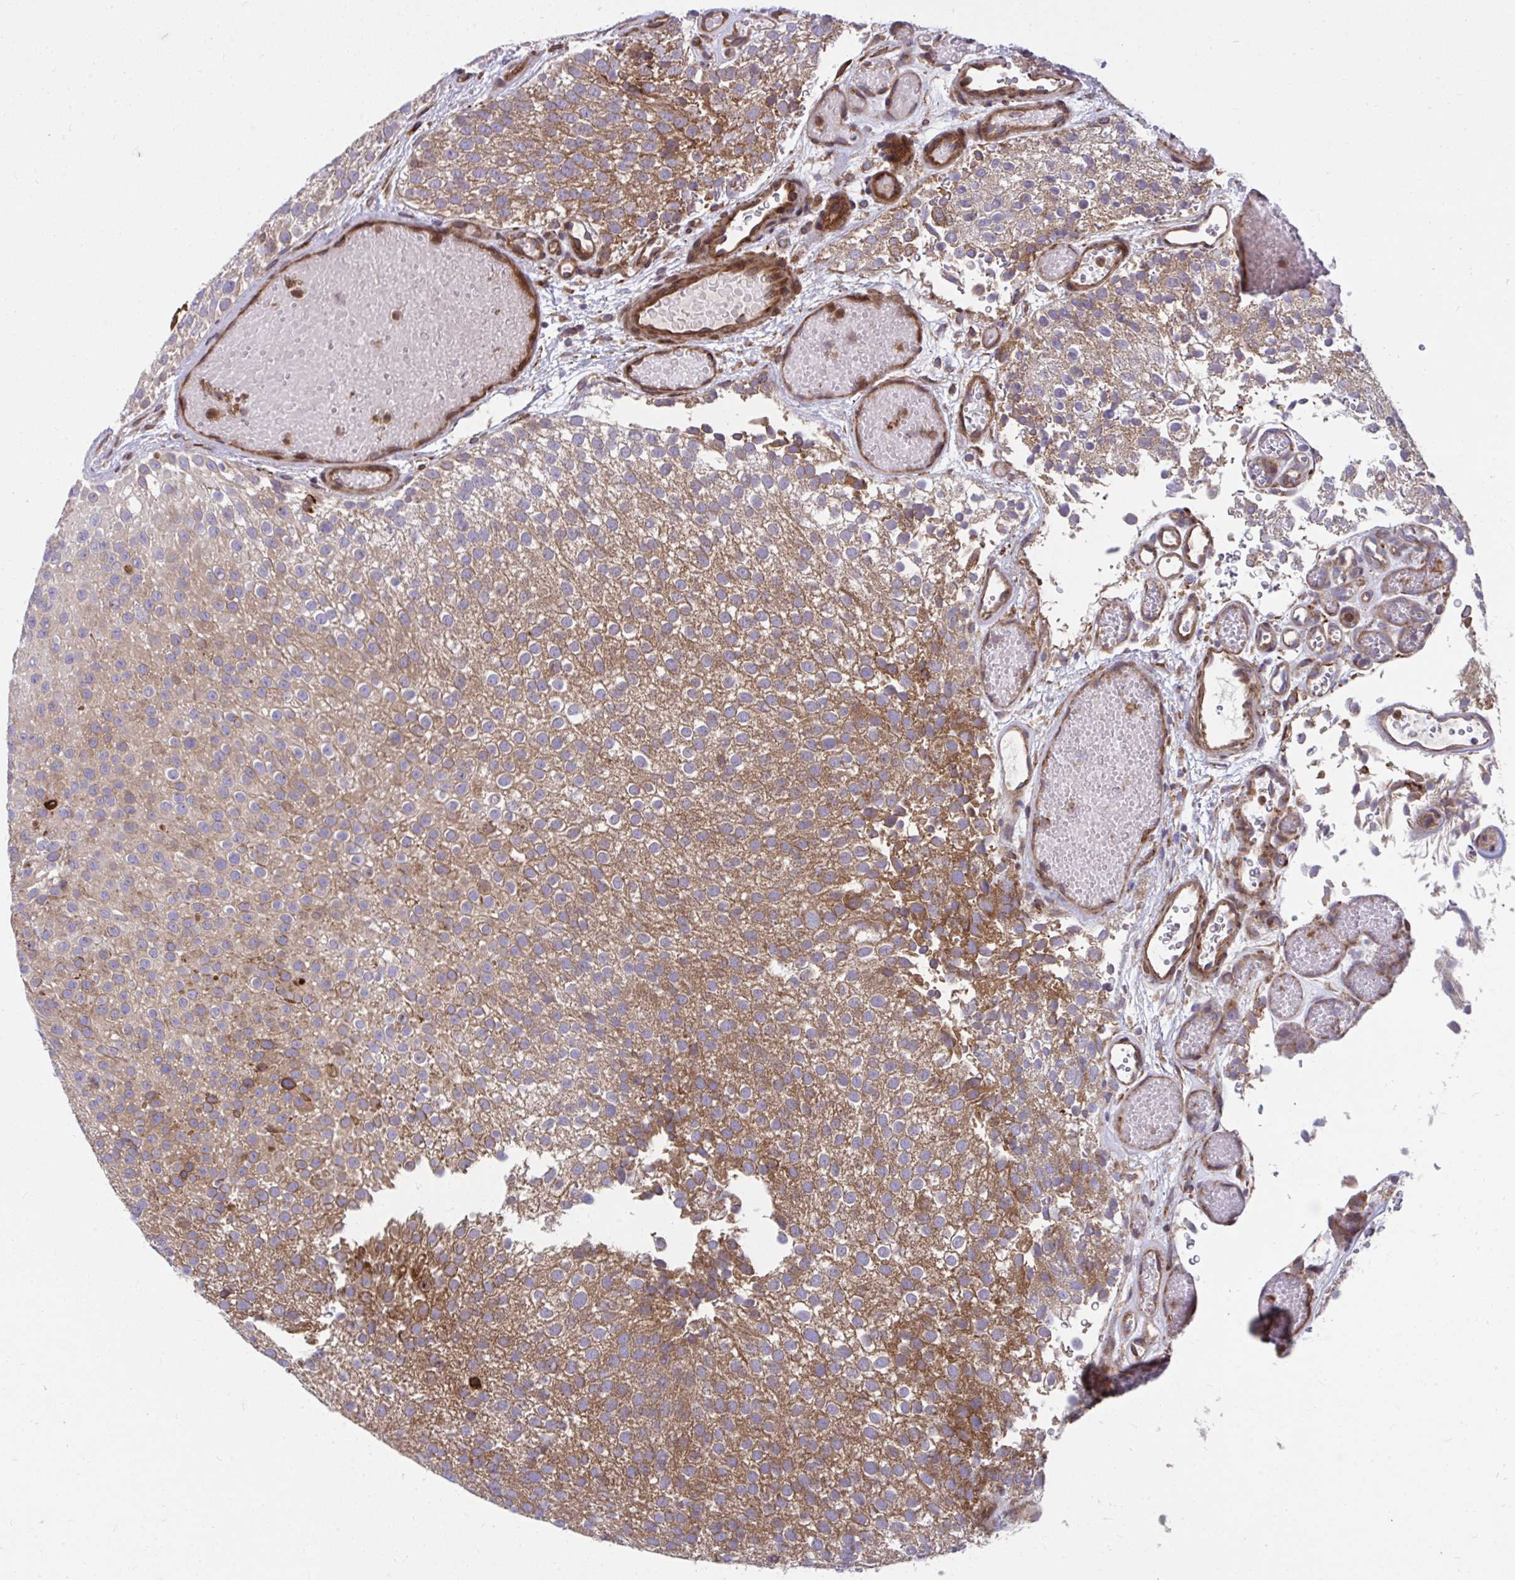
{"staining": {"intensity": "moderate", "quantity": "25%-75%", "location": "cytoplasmic/membranous"}, "tissue": "urothelial cancer", "cell_type": "Tumor cells", "image_type": "cancer", "snomed": [{"axis": "morphology", "description": "Urothelial carcinoma, Low grade"}, {"axis": "topography", "description": "Urinary bladder"}], "caption": "This image reveals urothelial cancer stained with immunohistochemistry to label a protein in brown. The cytoplasmic/membranous of tumor cells show moderate positivity for the protein. Nuclei are counter-stained blue.", "gene": "STIM2", "patient": {"sex": "male", "age": 78}}